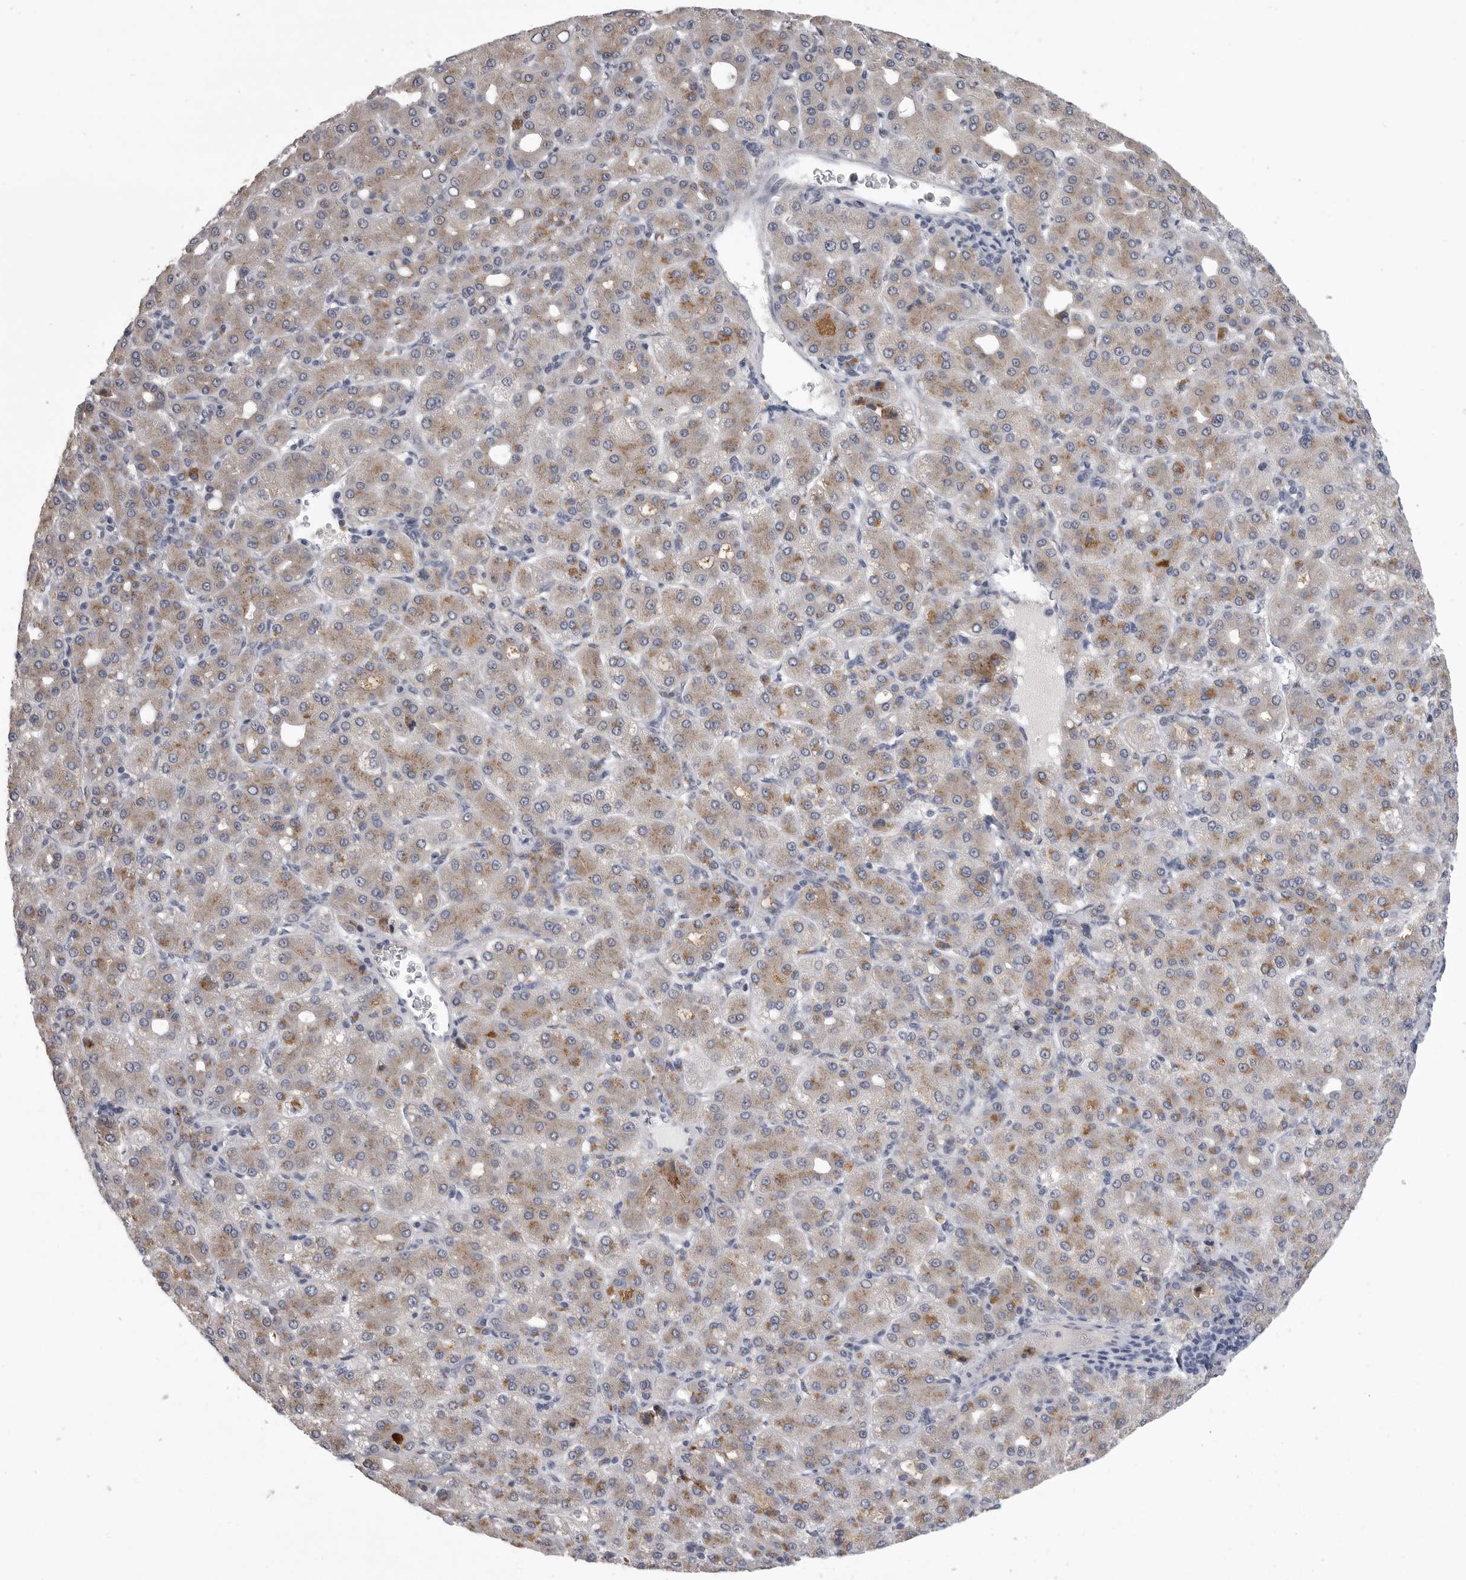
{"staining": {"intensity": "moderate", "quantity": ">75%", "location": "cytoplasmic/membranous"}, "tissue": "liver cancer", "cell_type": "Tumor cells", "image_type": "cancer", "snomed": [{"axis": "morphology", "description": "Carcinoma, Hepatocellular, NOS"}, {"axis": "topography", "description": "Liver"}], "caption": "High-power microscopy captured an immunohistochemistry micrograph of hepatocellular carcinoma (liver), revealing moderate cytoplasmic/membranous staining in approximately >75% of tumor cells.", "gene": "SERPING1", "patient": {"sex": "male", "age": 65}}